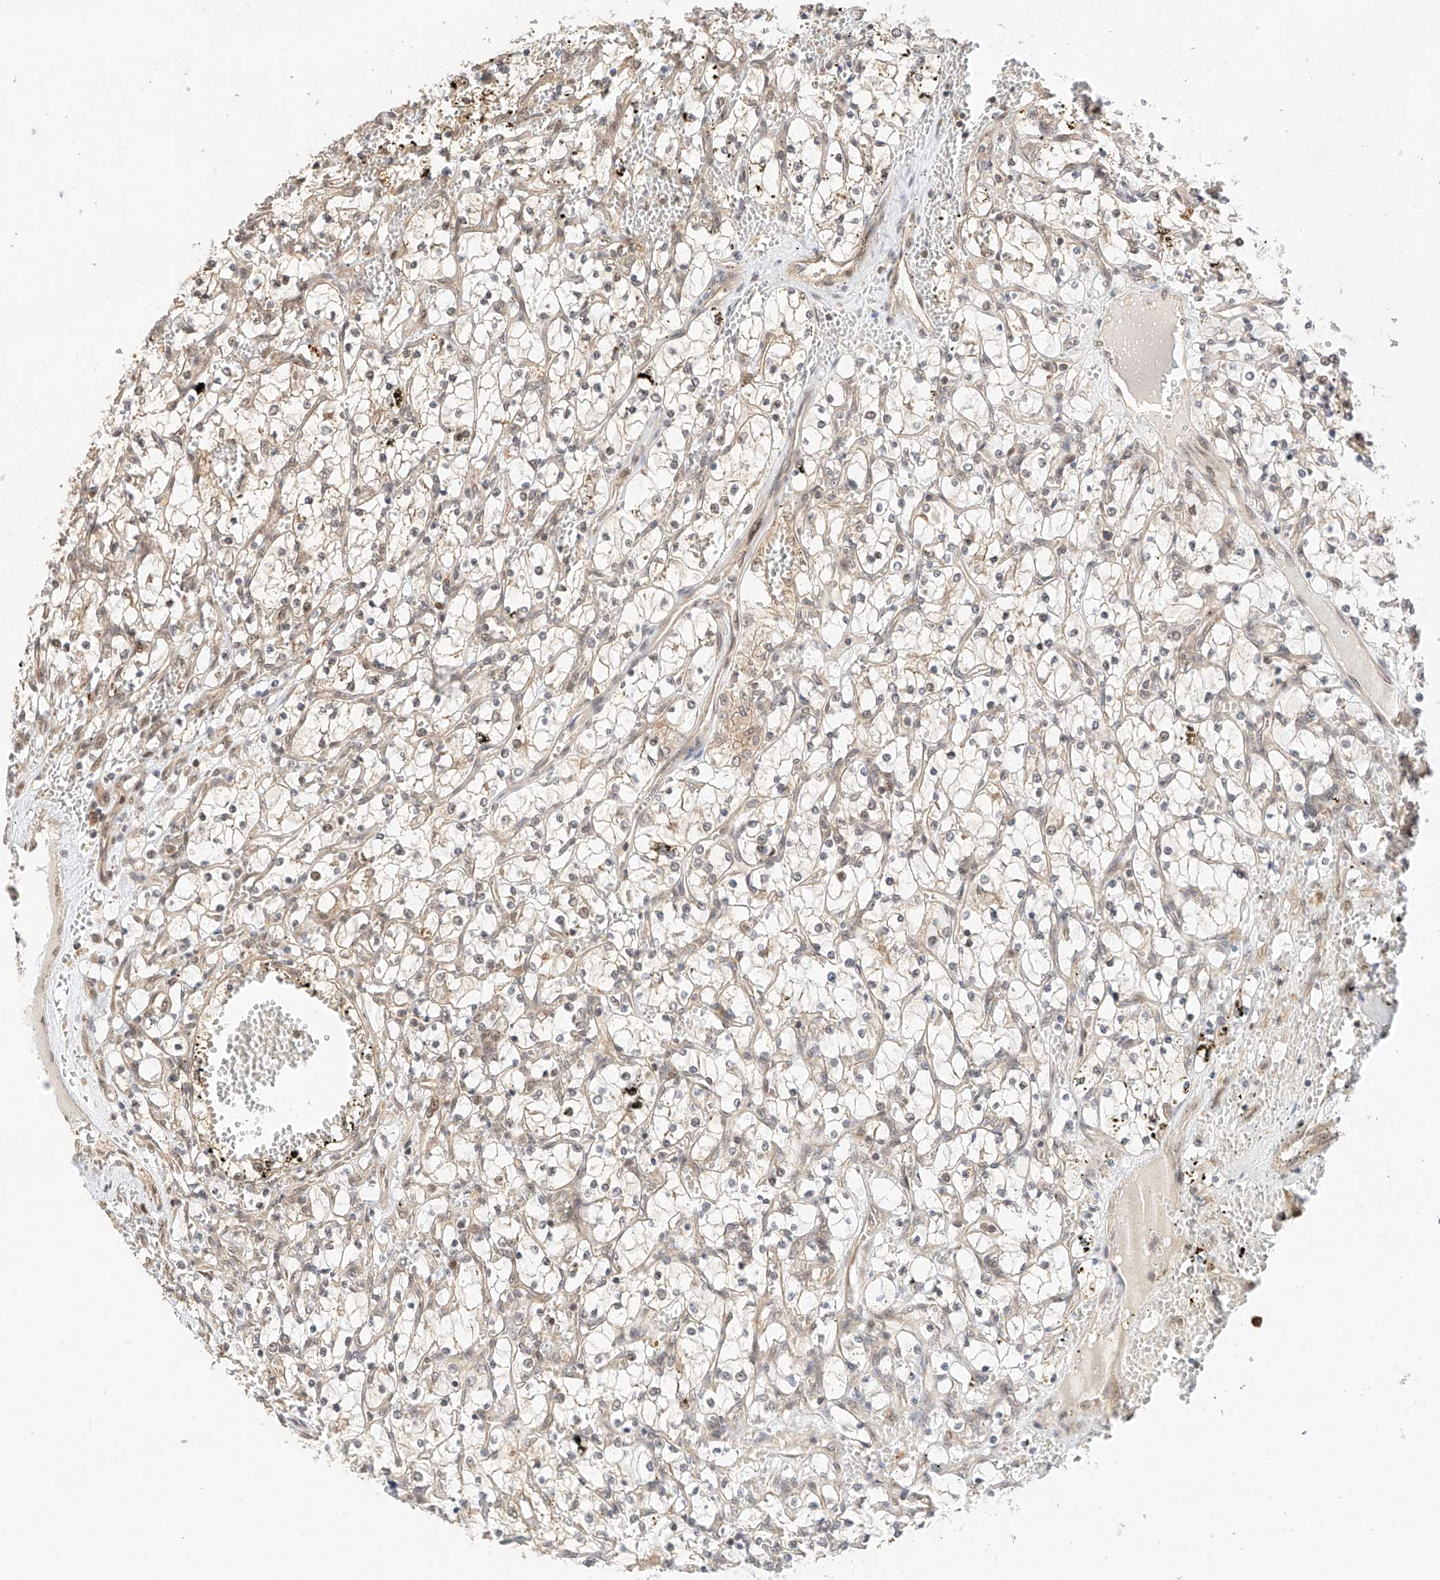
{"staining": {"intensity": "weak", "quantity": "<25%", "location": "cytoplasmic/membranous,nuclear"}, "tissue": "renal cancer", "cell_type": "Tumor cells", "image_type": "cancer", "snomed": [{"axis": "morphology", "description": "Adenocarcinoma, NOS"}, {"axis": "topography", "description": "Kidney"}], "caption": "Immunohistochemical staining of human renal adenocarcinoma displays no significant expression in tumor cells.", "gene": "EIF4H", "patient": {"sex": "female", "age": 69}}